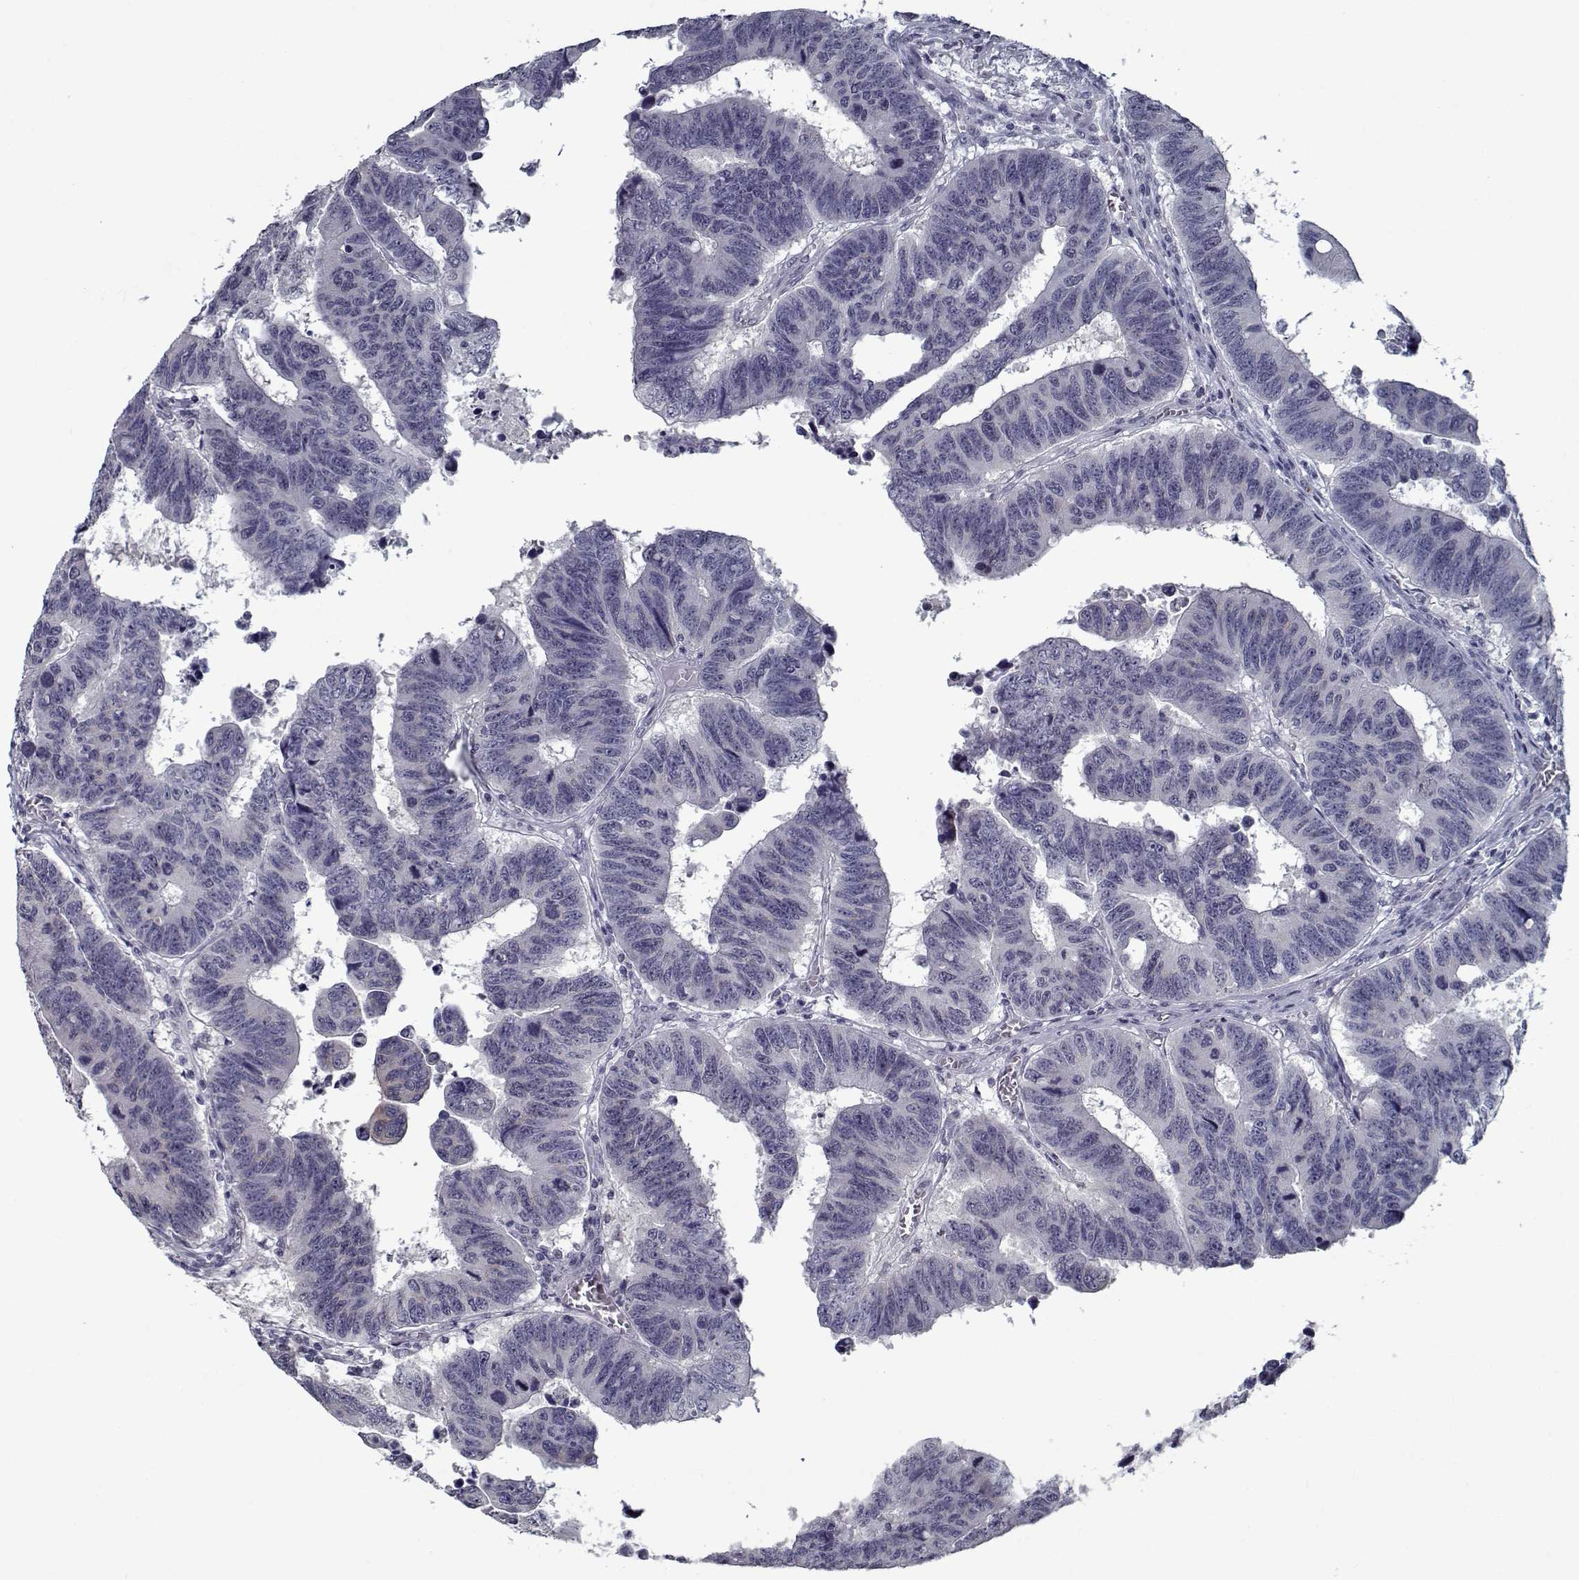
{"staining": {"intensity": "negative", "quantity": "none", "location": "none"}, "tissue": "colorectal cancer", "cell_type": "Tumor cells", "image_type": "cancer", "snomed": [{"axis": "morphology", "description": "Adenocarcinoma, NOS"}, {"axis": "topography", "description": "Appendix"}, {"axis": "topography", "description": "Colon"}, {"axis": "topography", "description": "Cecum"}, {"axis": "topography", "description": "Colon asc"}], "caption": "Protein analysis of adenocarcinoma (colorectal) displays no significant expression in tumor cells. (DAB IHC, high magnification).", "gene": "SEC16B", "patient": {"sex": "female", "age": 85}}